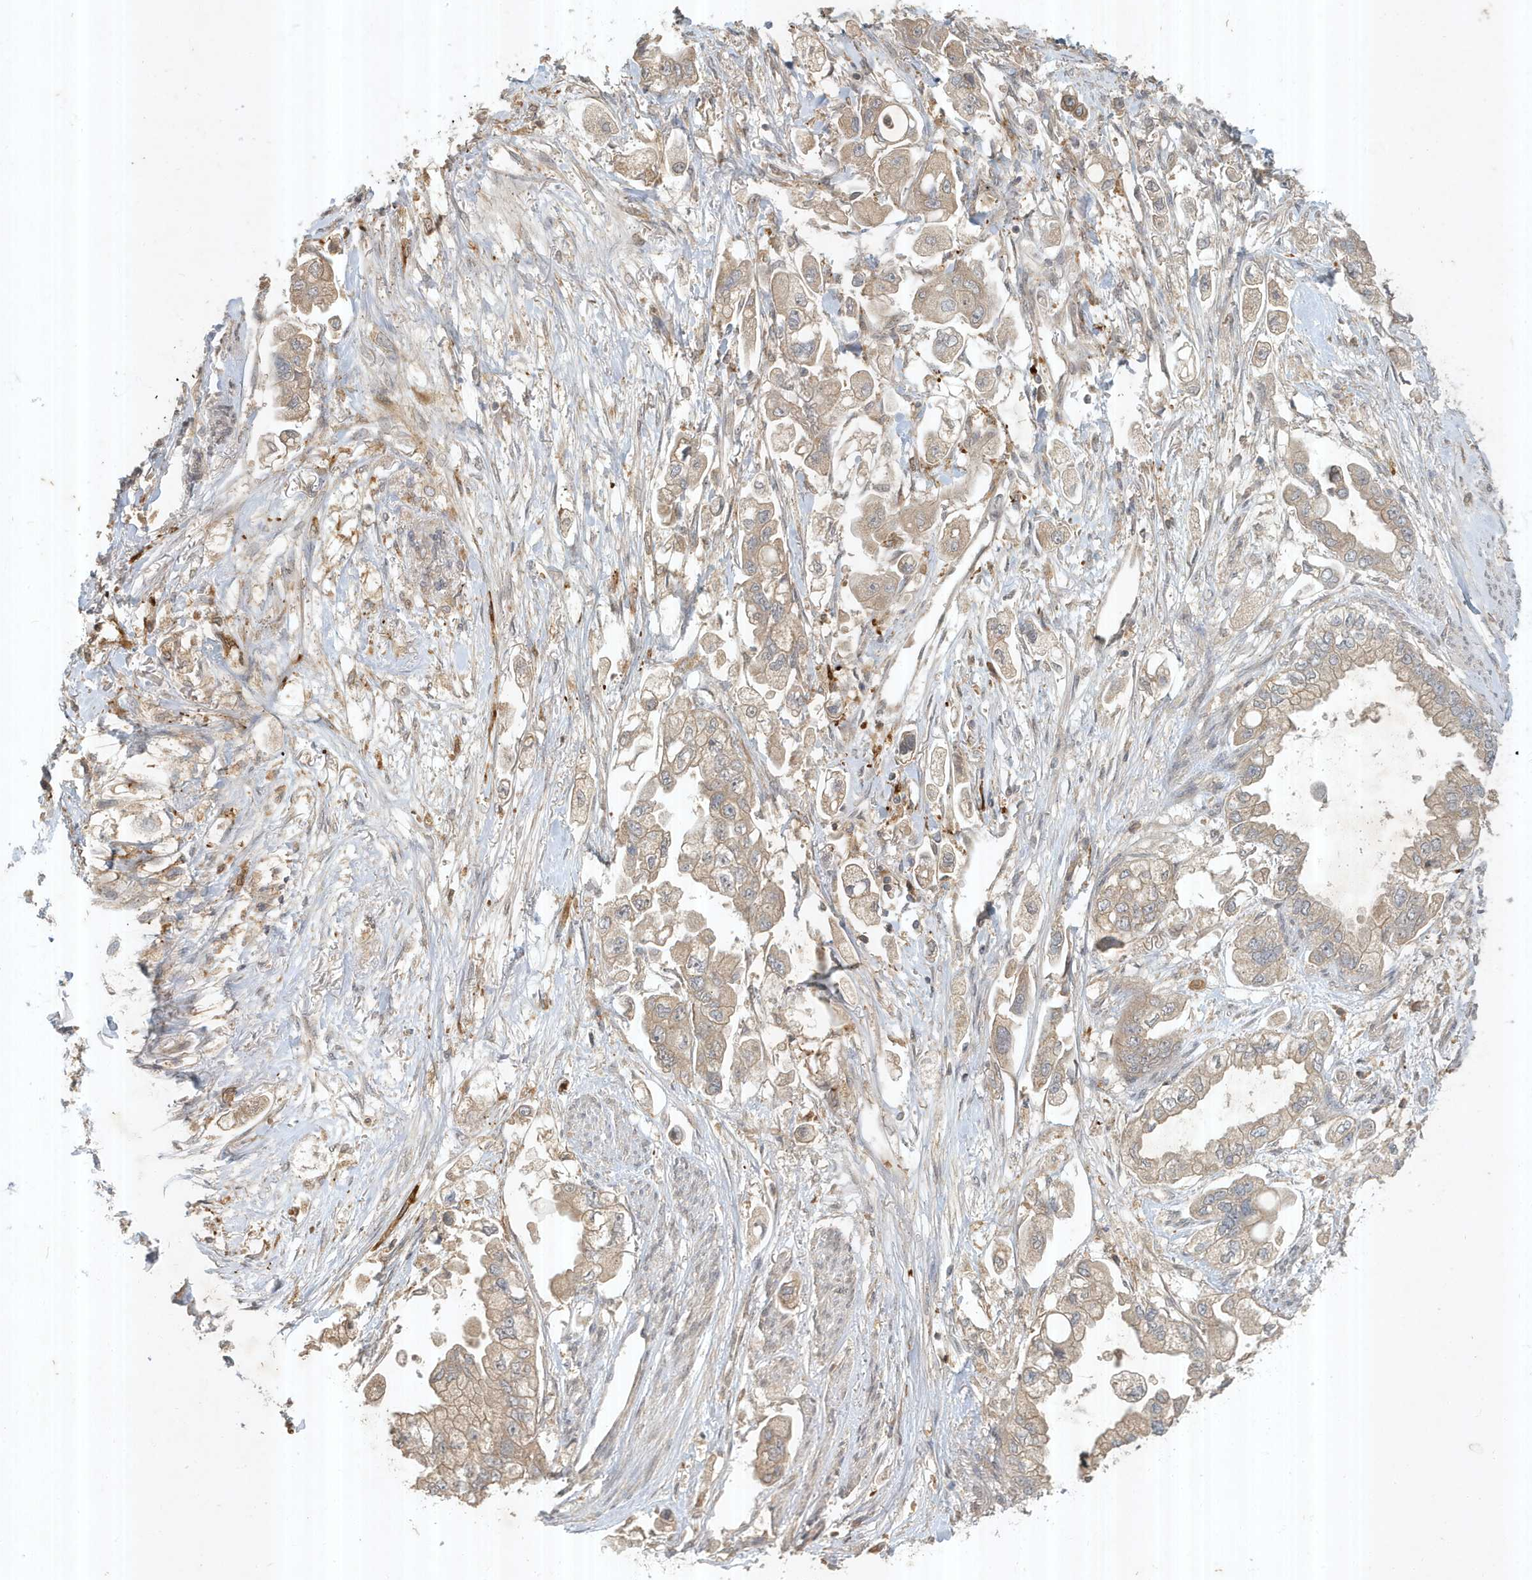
{"staining": {"intensity": "weak", "quantity": "25%-75%", "location": "cytoplasmic/membranous"}, "tissue": "stomach cancer", "cell_type": "Tumor cells", "image_type": "cancer", "snomed": [{"axis": "morphology", "description": "Adenocarcinoma, NOS"}, {"axis": "topography", "description": "Stomach"}], "caption": "The immunohistochemical stain highlights weak cytoplasmic/membranous positivity in tumor cells of stomach cancer tissue.", "gene": "ABCB9", "patient": {"sex": "male", "age": 62}}